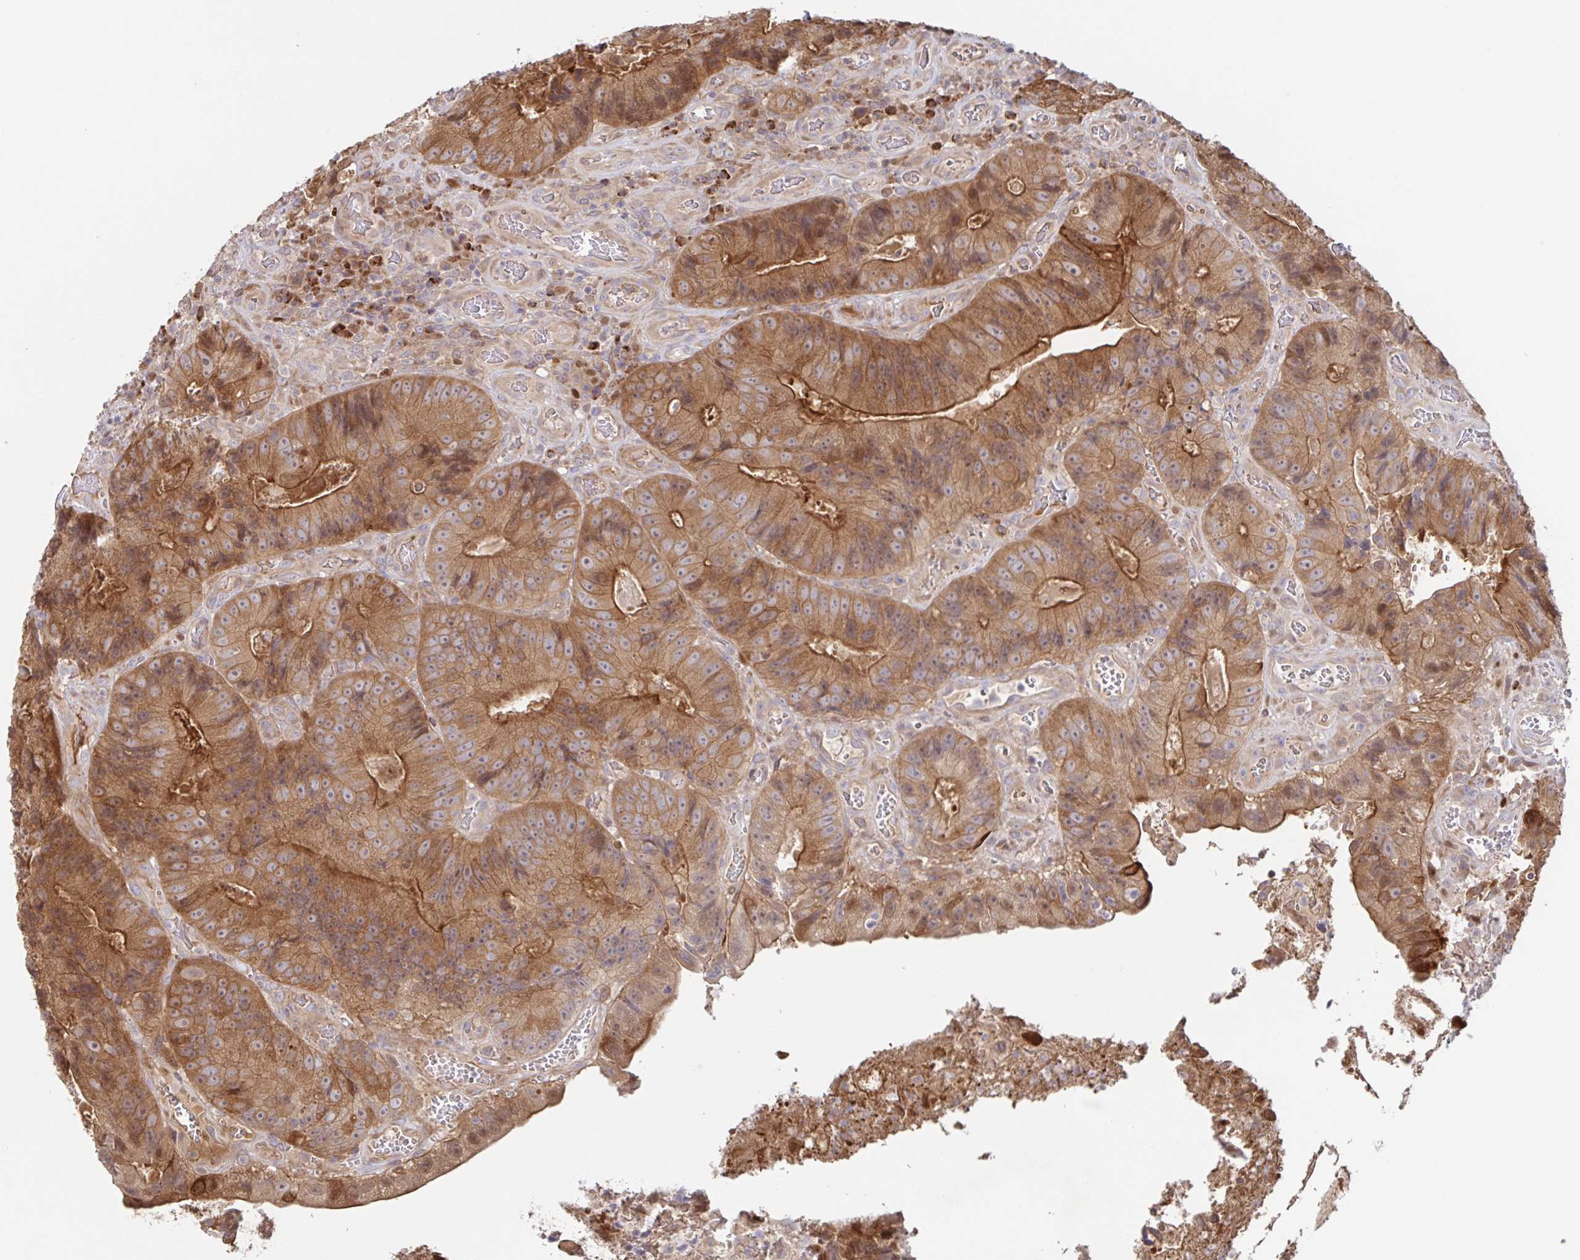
{"staining": {"intensity": "moderate", "quantity": ">75%", "location": "cytoplasmic/membranous"}, "tissue": "colorectal cancer", "cell_type": "Tumor cells", "image_type": "cancer", "snomed": [{"axis": "morphology", "description": "Adenocarcinoma, NOS"}, {"axis": "topography", "description": "Colon"}], "caption": "Immunohistochemistry of human adenocarcinoma (colorectal) exhibits medium levels of moderate cytoplasmic/membranous staining in about >75% of tumor cells.", "gene": "AACS", "patient": {"sex": "female", "age": 86}}